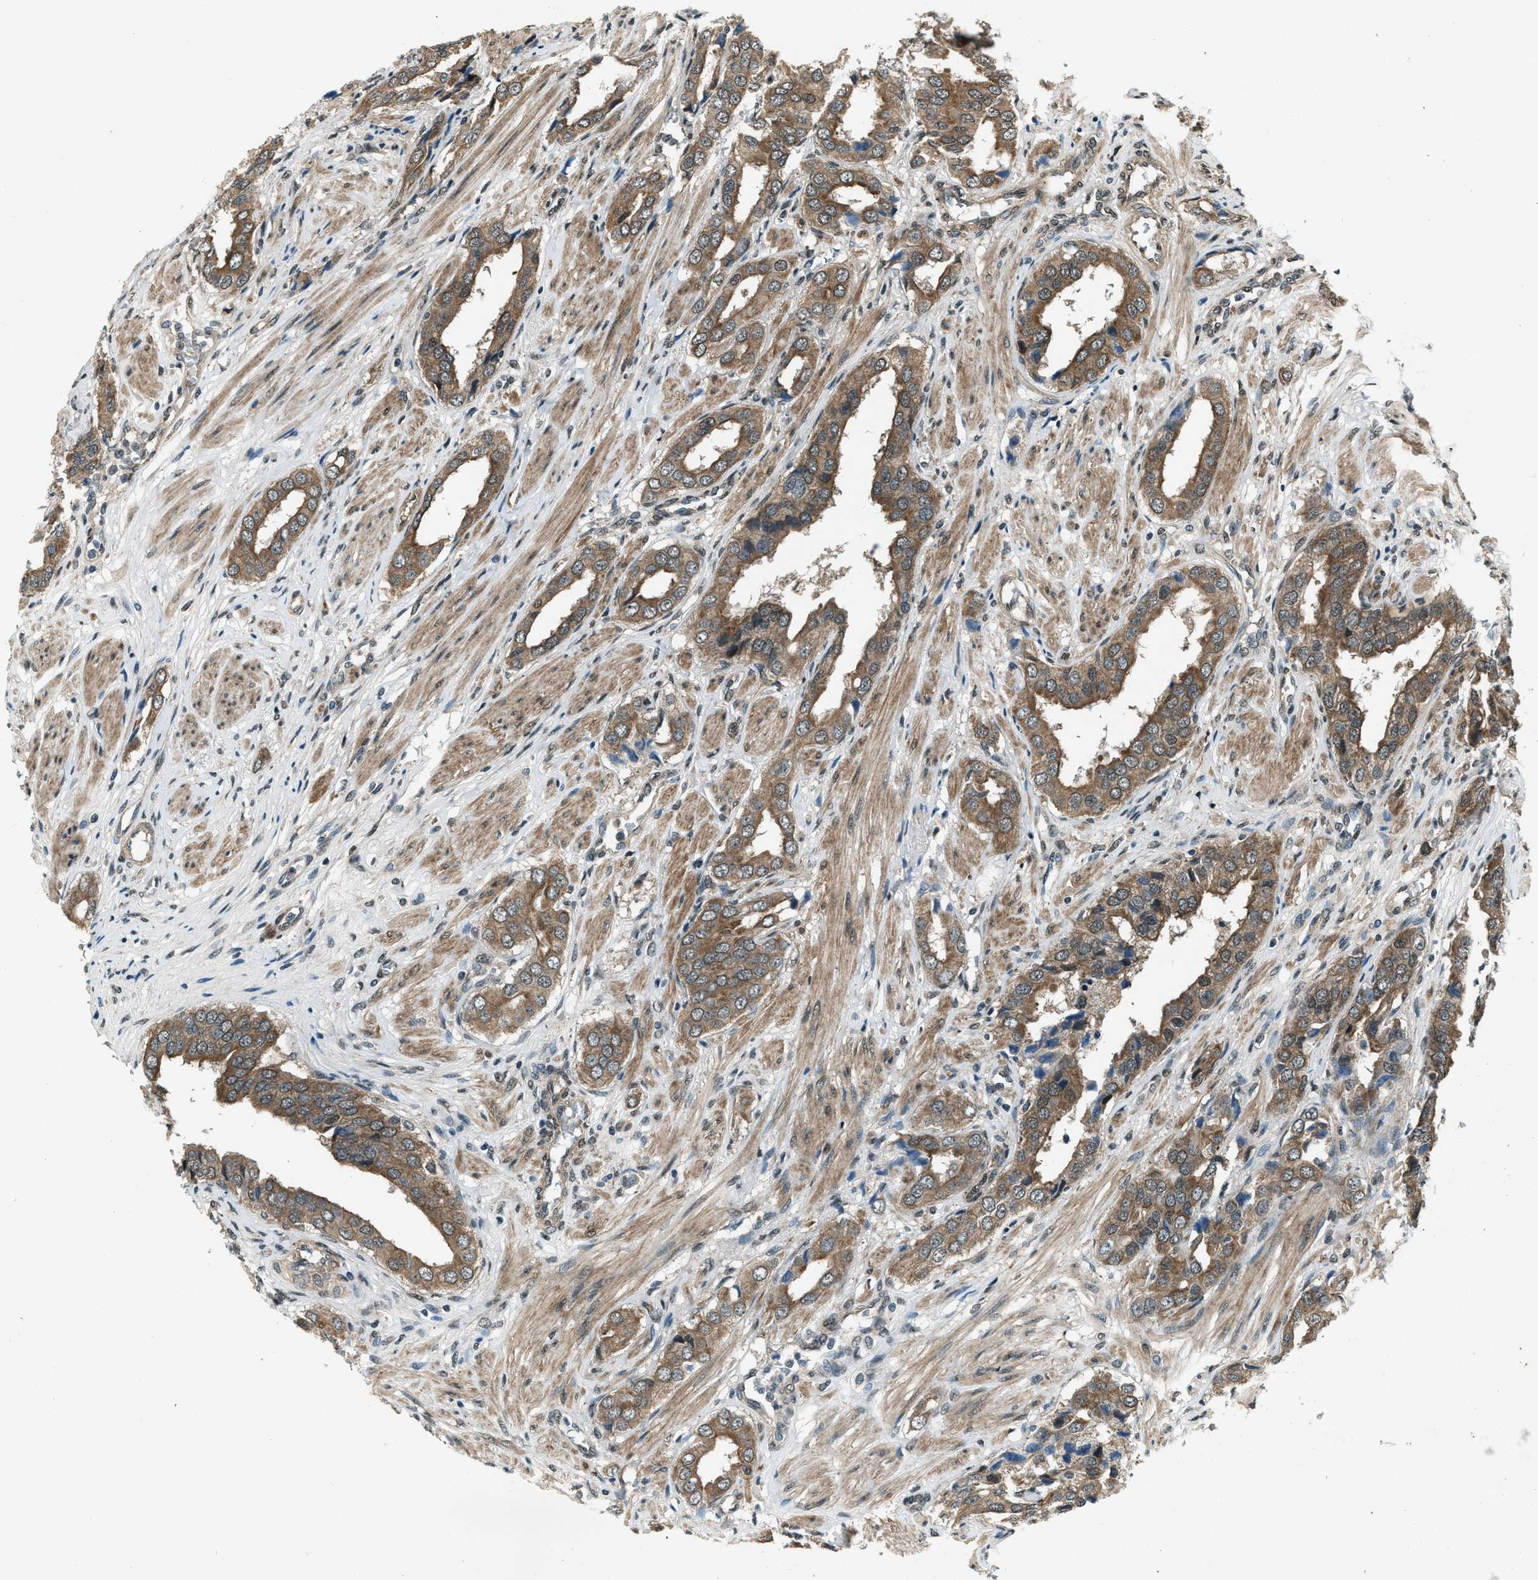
{"staining": {"intensity": "moderate", "quantity": ">75%", "location": "cytoplasmic/membranous"}, "tissue": "prostate cancer", "cell_type": "Tumor cells", "image_type": "cancer", "snomed": [{"axis": "morphology", "description": "Adenocarcinoma, High grade"}, {"axis": "topography", "description": "Prostate"}], "caption": "There is medium levels of moderate cytoplasmic/membranous positivity in tumor cells of prostate high-grade adenocarcinoma, as demonstrated by immunohistochemical staining (brown color).", "gene": "SVIL", "patient": {"sex": "male", "age": 52}}